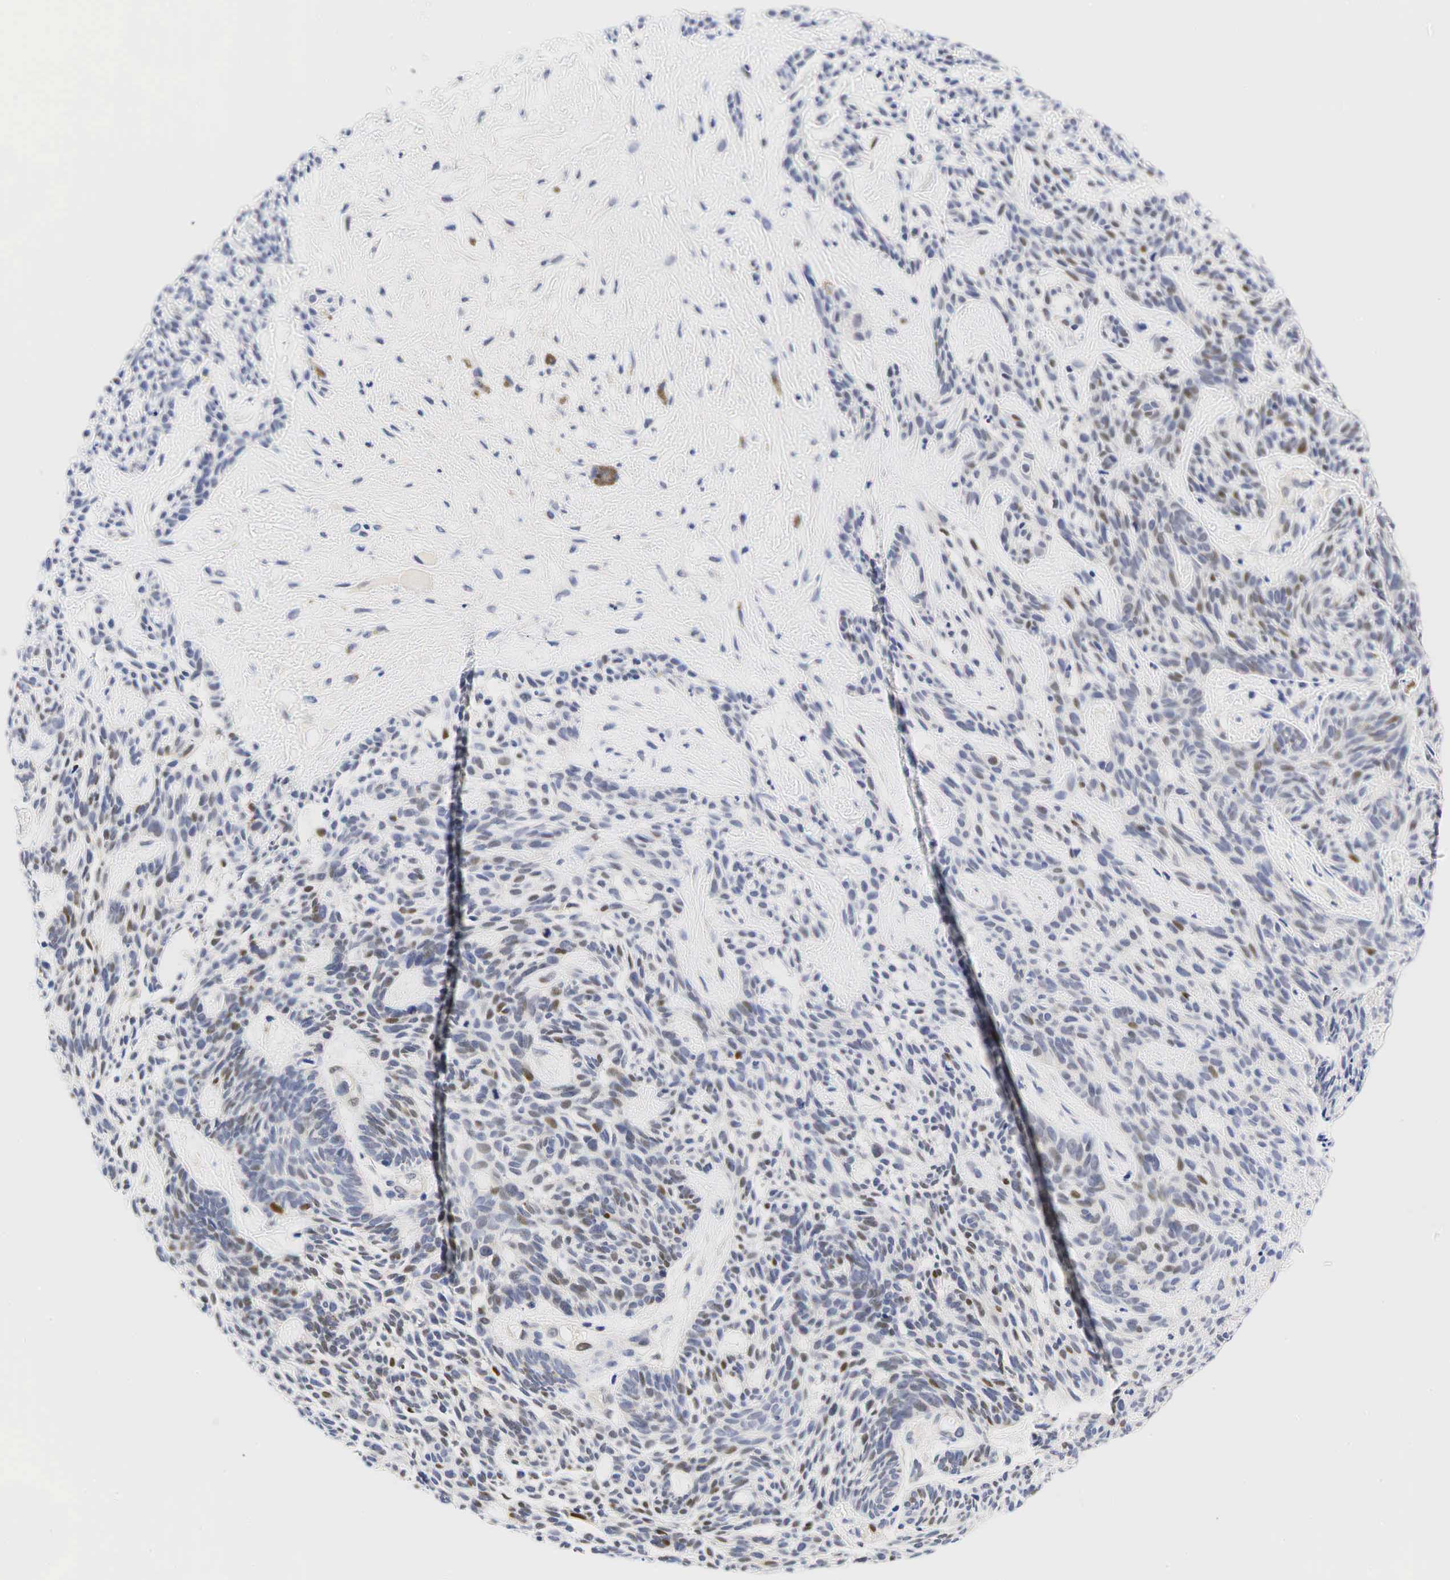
{"staining": {"intensity": "moderate", "quantity": "<25%", "location": "nuclear"}, "tissue": "skin cancer", "cell_type": "Tumor cells", "image_type": "cancer", "snomed": [{"axis": "morphology", "description": "Basal cell carcinoma"}, {"axis": "topography", "description": "Skin"}], "caption": "Immunohistochemical staining of skin cancer (basal cell carcinoma) shows low levels of moderate nuclear expression in approximately <25% of tumor cells.", "gene": "CCND1", "patient": {"sex": "male", "age": 58}}